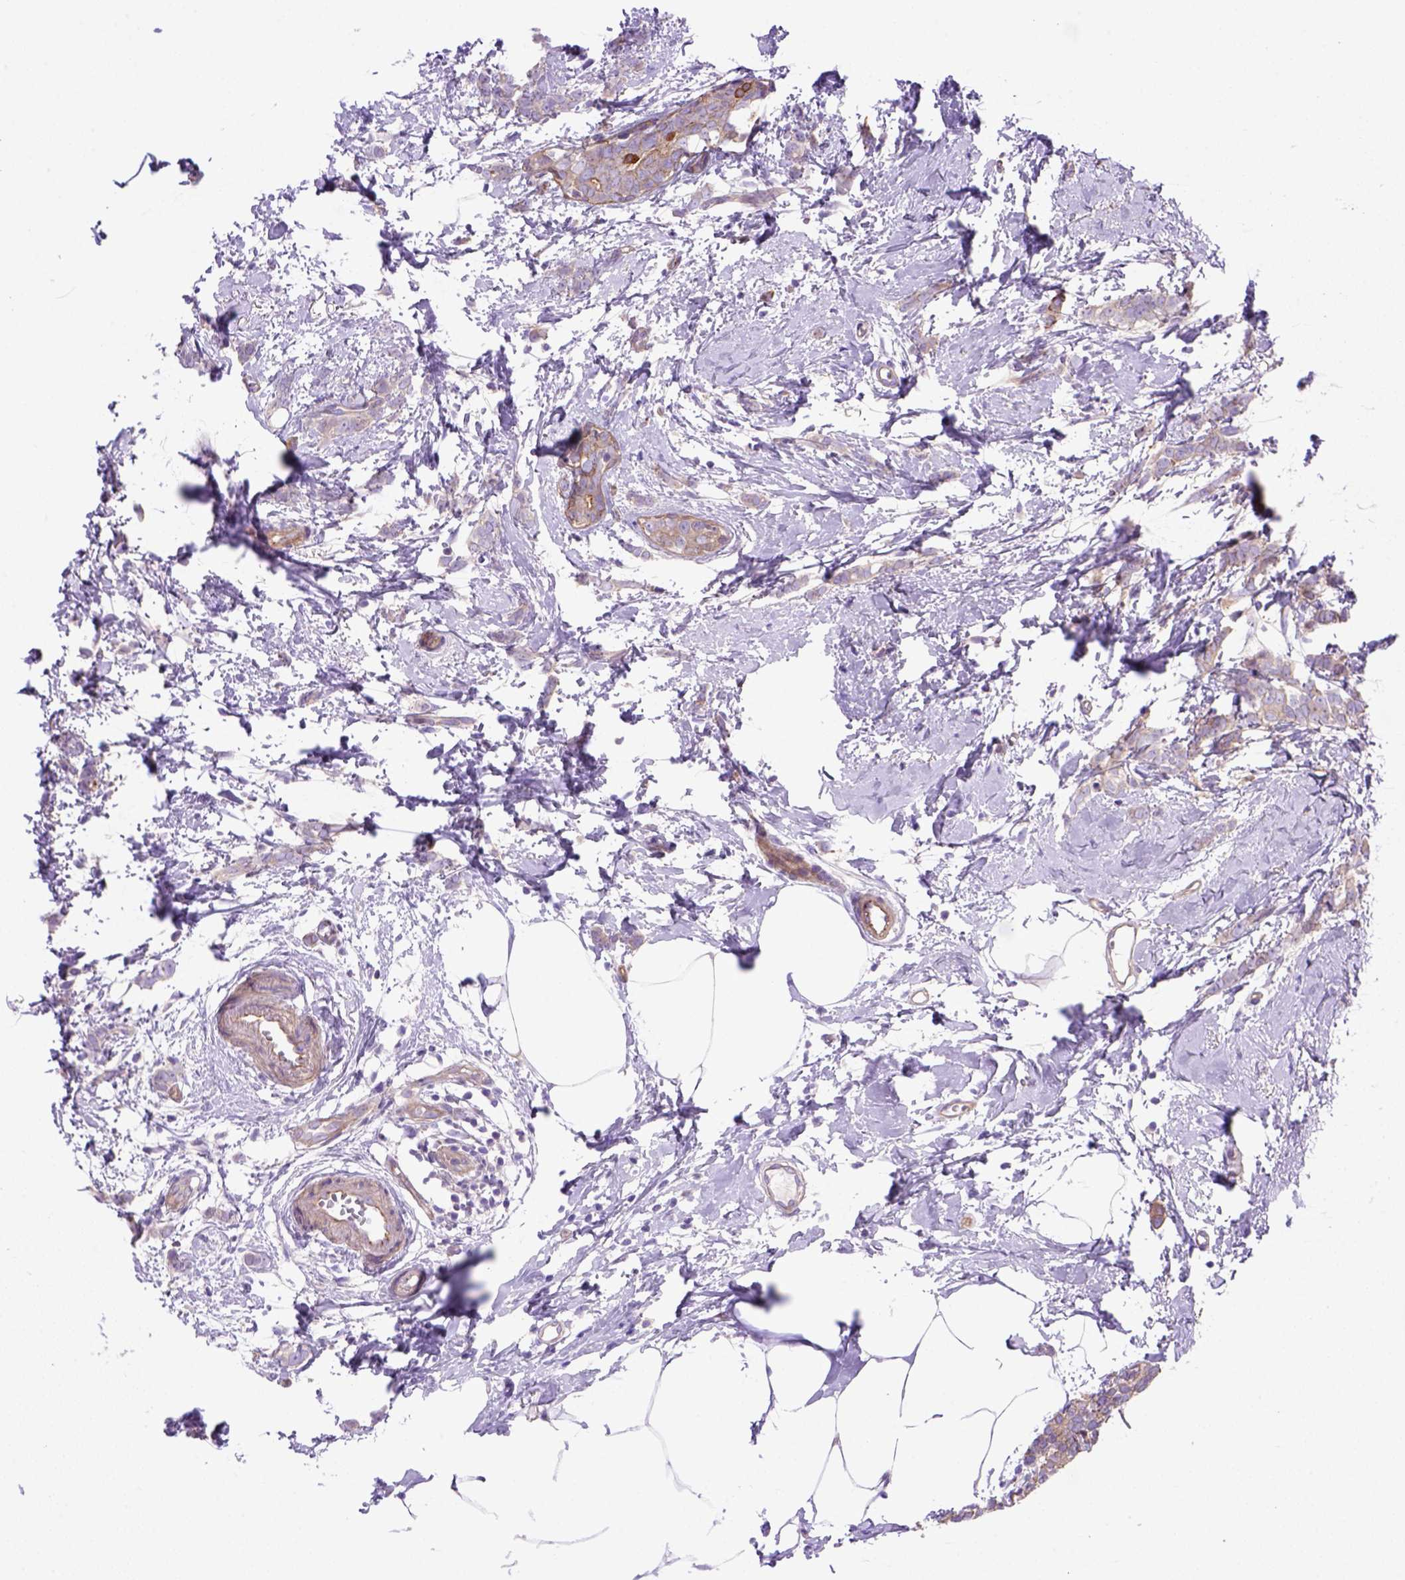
{"staining": {"intensity": "moderate", "quantity": ">75%", "location": "cytoplasmic/membranous"}, "tissue": "breast cancer", "cell_type": "Tumor cells", "image_type": "cancer", "snomed": [{"axis": "morphology", "description": "Duct carcinoma"}, {"axis": "topography", "description": "Breast"}], "caption": "Protein expression analysis of breast cancer exhibits moderate cytoplasmic/membranous positivity in about >75% of tumor cells.", "gene": "PEX12", "patient": {"sex": "female", "age": 40}}